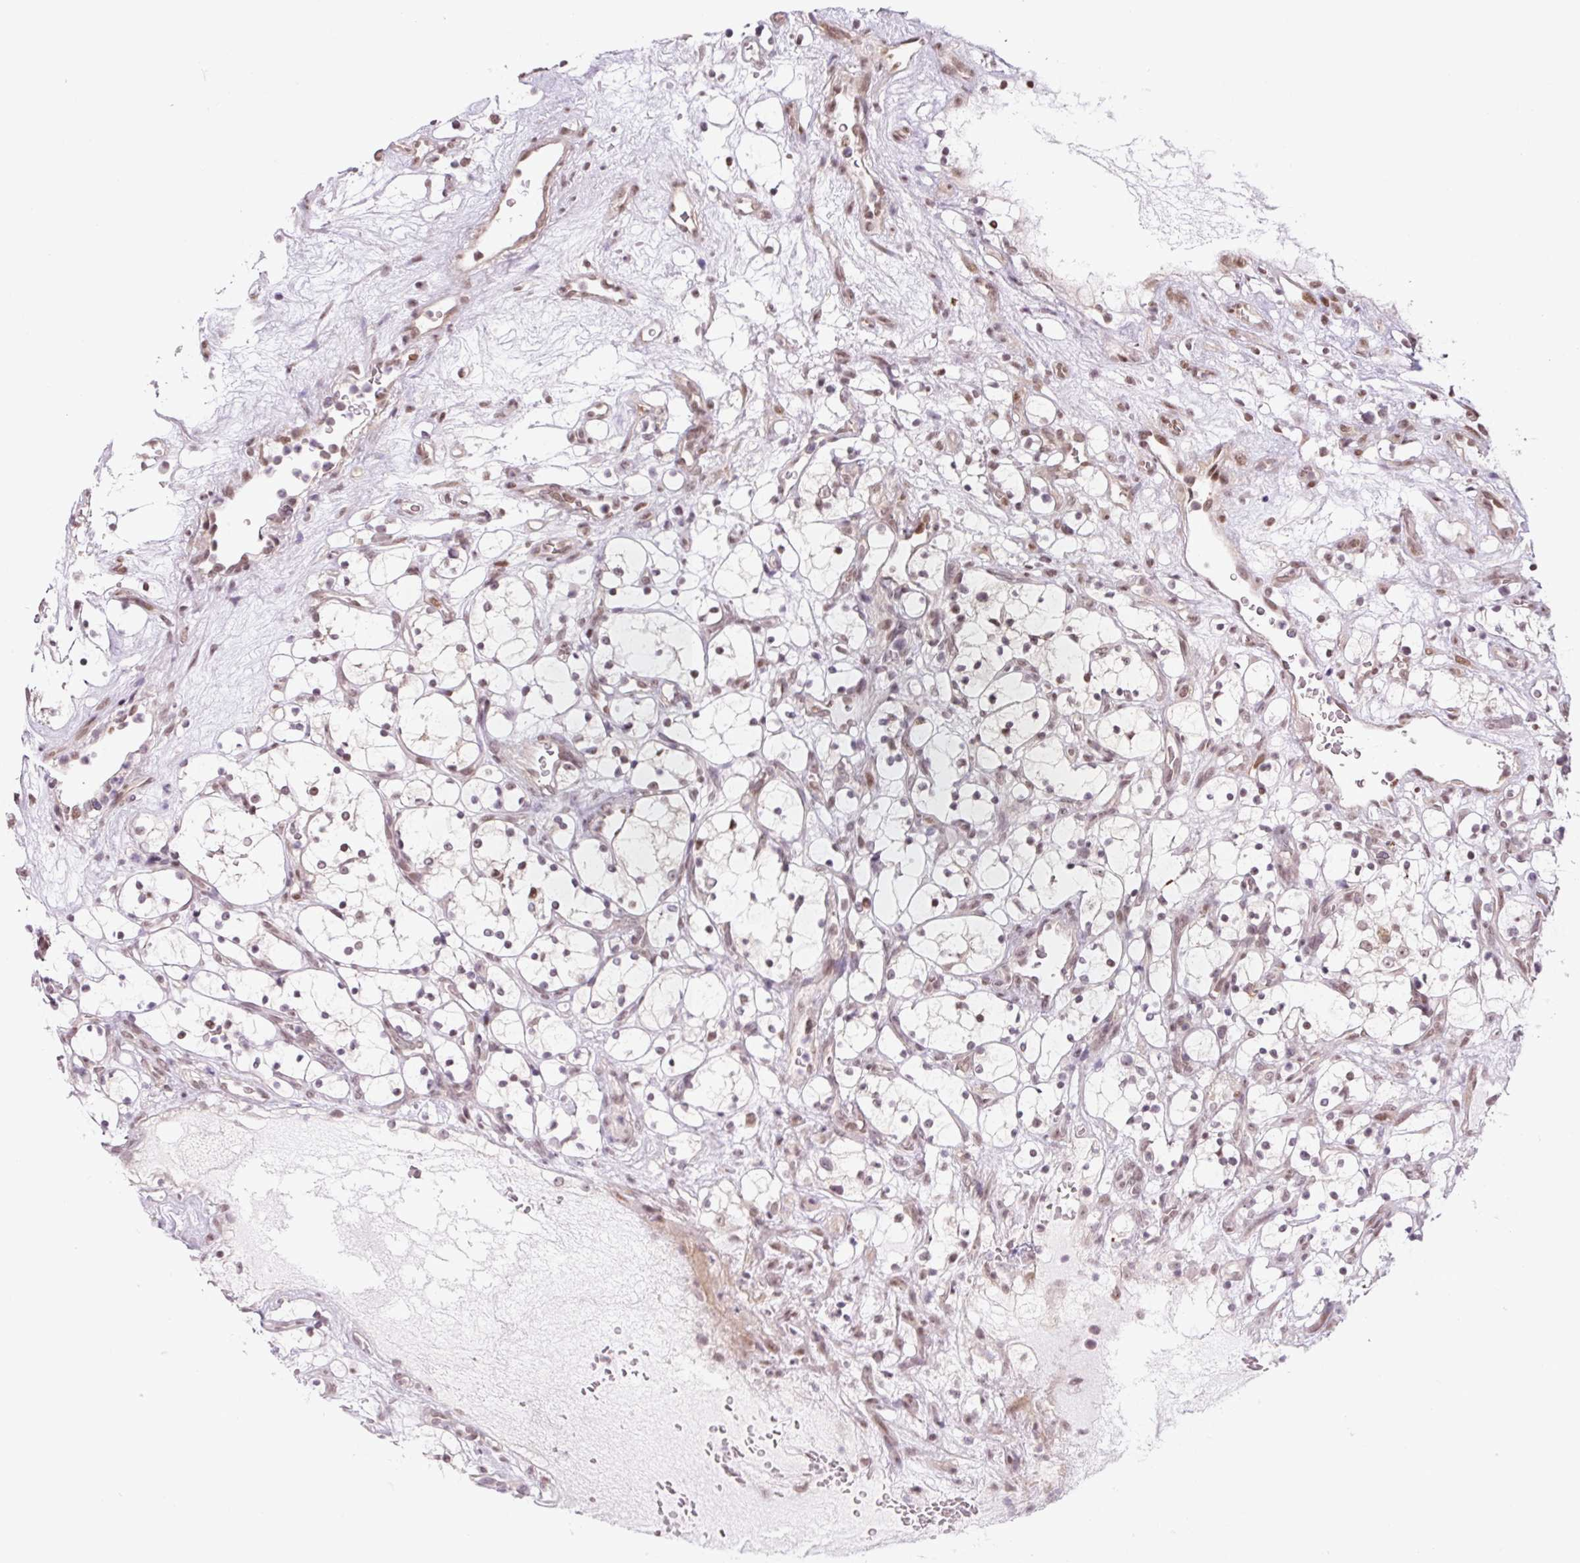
{"staining": {"intensity": "moderate", "quantity": "25%-75%", "location": "nuclear"}, "tissue": "renal cancer", "cell_type": "Tumor cells", "image_type": "cancer", "snomed": [{"axis": "morphology", "description": "Adenocarcinoma, NOS"}, {"axis": "topography", "description": "Kidney"}], "caption": "Renal cancer stained with a brown dye exhibits moderate nuclear positive staining in about 25%-75% of tumor cells.", "gene": "TCFL5", "patient": {"sex": "female", "age": 69}}